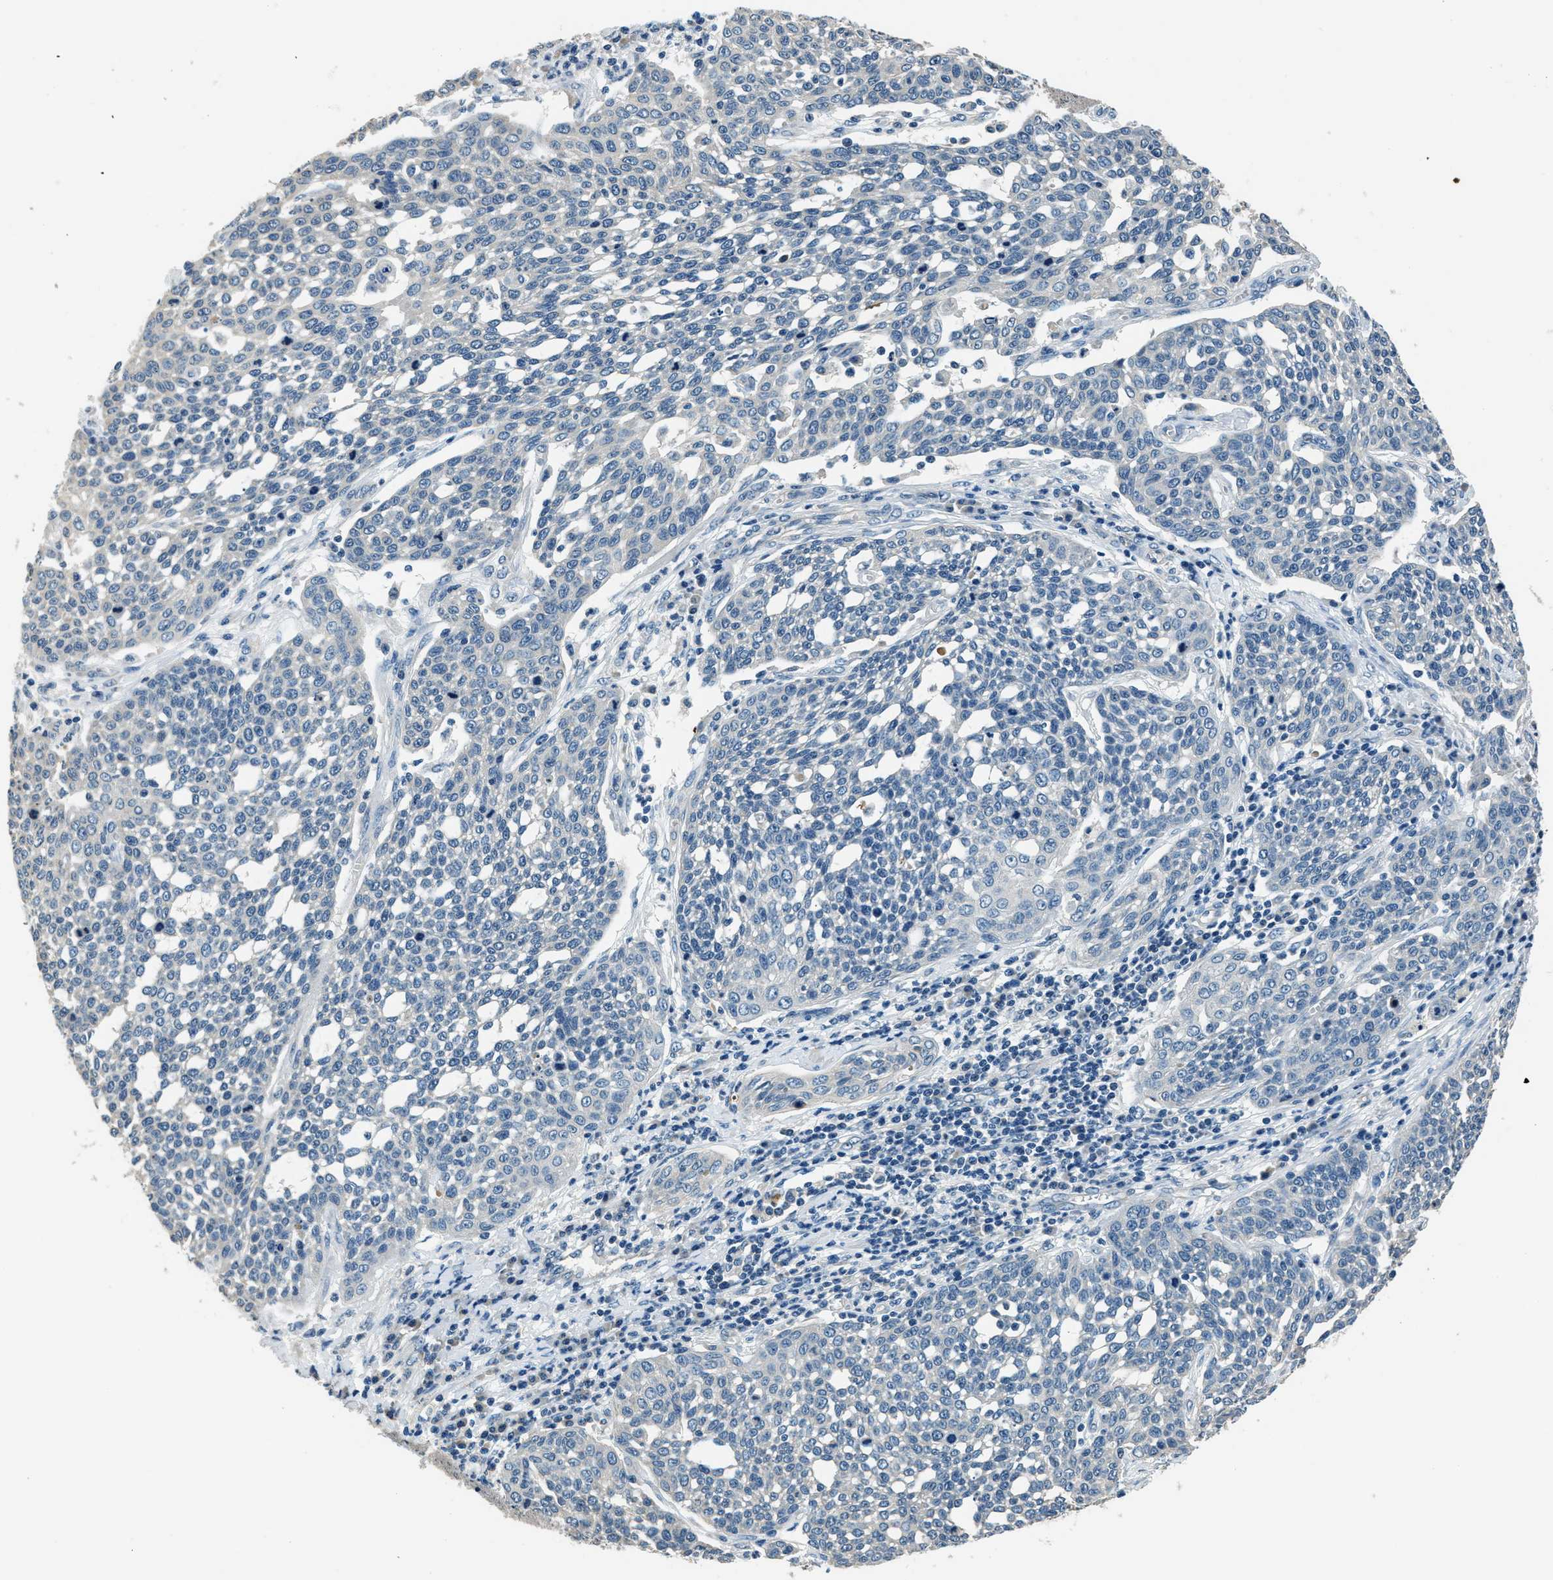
{"staining": {"intensity": "negative", "quantity": "none", "location": "none"}, "tissue": "cervical cancer", "cell_type": "Tumor cells", "image_type": "cancer", "snomed": [{"axis": "morphology", "description": "Squamous cell carcinoma, NOS"}, {"axis": "topography", "description": "Cervix"}], "caption": "This image is of cervical squamous cell carcinoma stained with immunohistochemistry to label a protein in brown with the nuclei are counter-stained blue. There is no positivity in tumor cells. The staining is performed using DAB brown chromogen with nuclei counter-stained in using hematoxylin.", "gene": "NME8", "patient": {"sex": "female", "age": 34}}